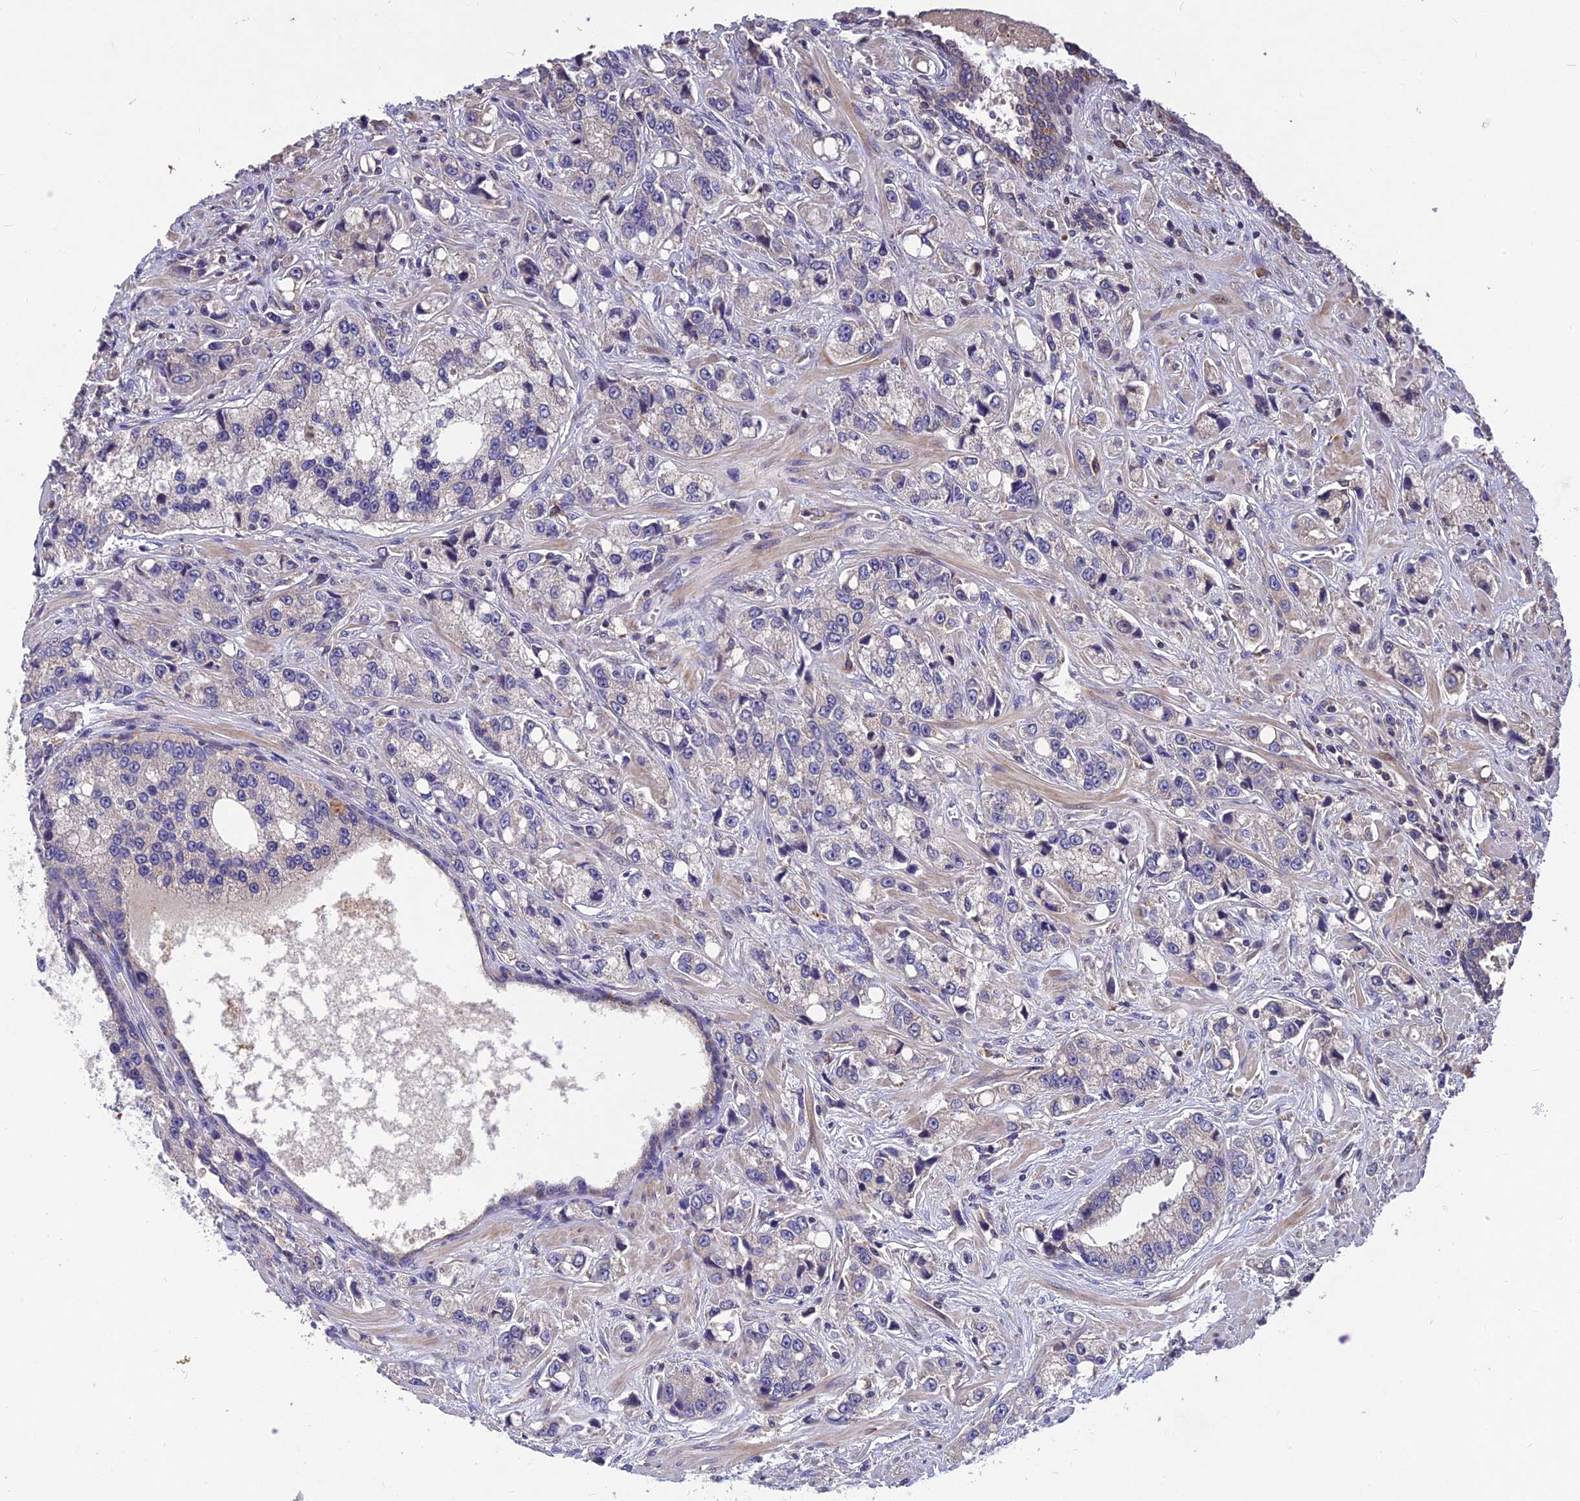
{"staining": {"intensity": "negative", "quantity": "none", "location": "none"}, "tissue": "prostate cancer", "cell_type": "Tumor cells", "image_type": "cancer", "snomed": [{"axis": "morphology", "description": "Adenocarcinoma, High grade"}, {"axis": "topography", "description": "Prostate"}], "caption": "This micrograph is of prostate cancer stained with immunohistochemistry to label a protein in brown with the nuclei are counter-stained blue. There is no expression in tumor cells. (DAB immunohistochemistry, high magnification).", "gene": "DENND5B", "patient": {"sex": "male", "age": 74}}